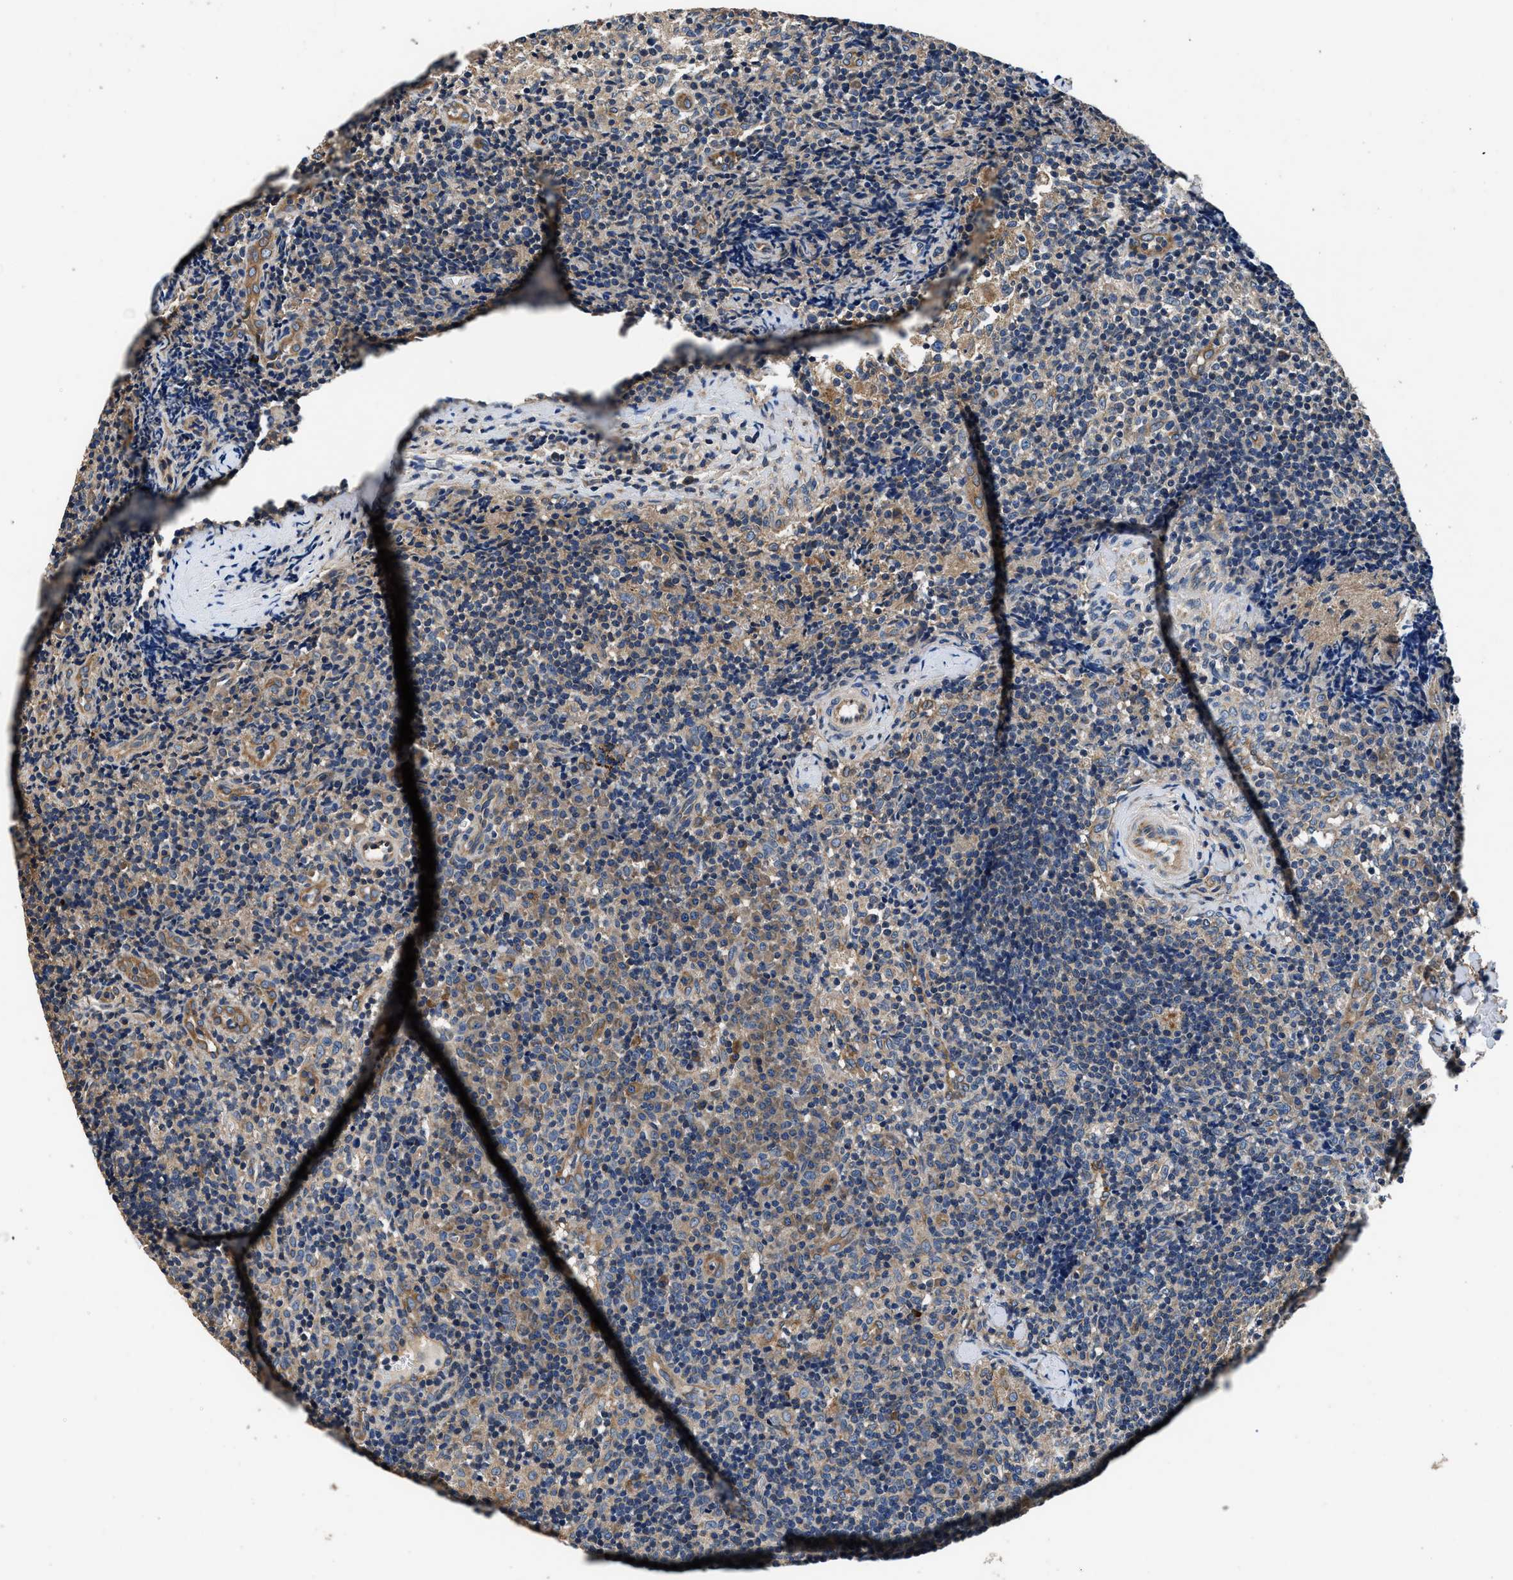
{"staining": {"intensity": "weak", "quantity": "25%-75%", "location": "cytoplasmic/membranous"}, "tissue": "lymph node", "cell_type": "Germinal center cells", "image_type": "normal", "snomed": [{"axis": "morphology", "description": "Normal tissue, NOS"}, {"axis": "morphology", "description": "Inflammation, NOS"}, {"axis": "topography", "description": "Lymph node"}], "caption": "Weak cytoplasmic/membranous protein staining is identified in about 25%-75% of germinal center cells in lymph node.", "gene": "DHRS7B", "patient": {"sex": "male", "age": 55}}